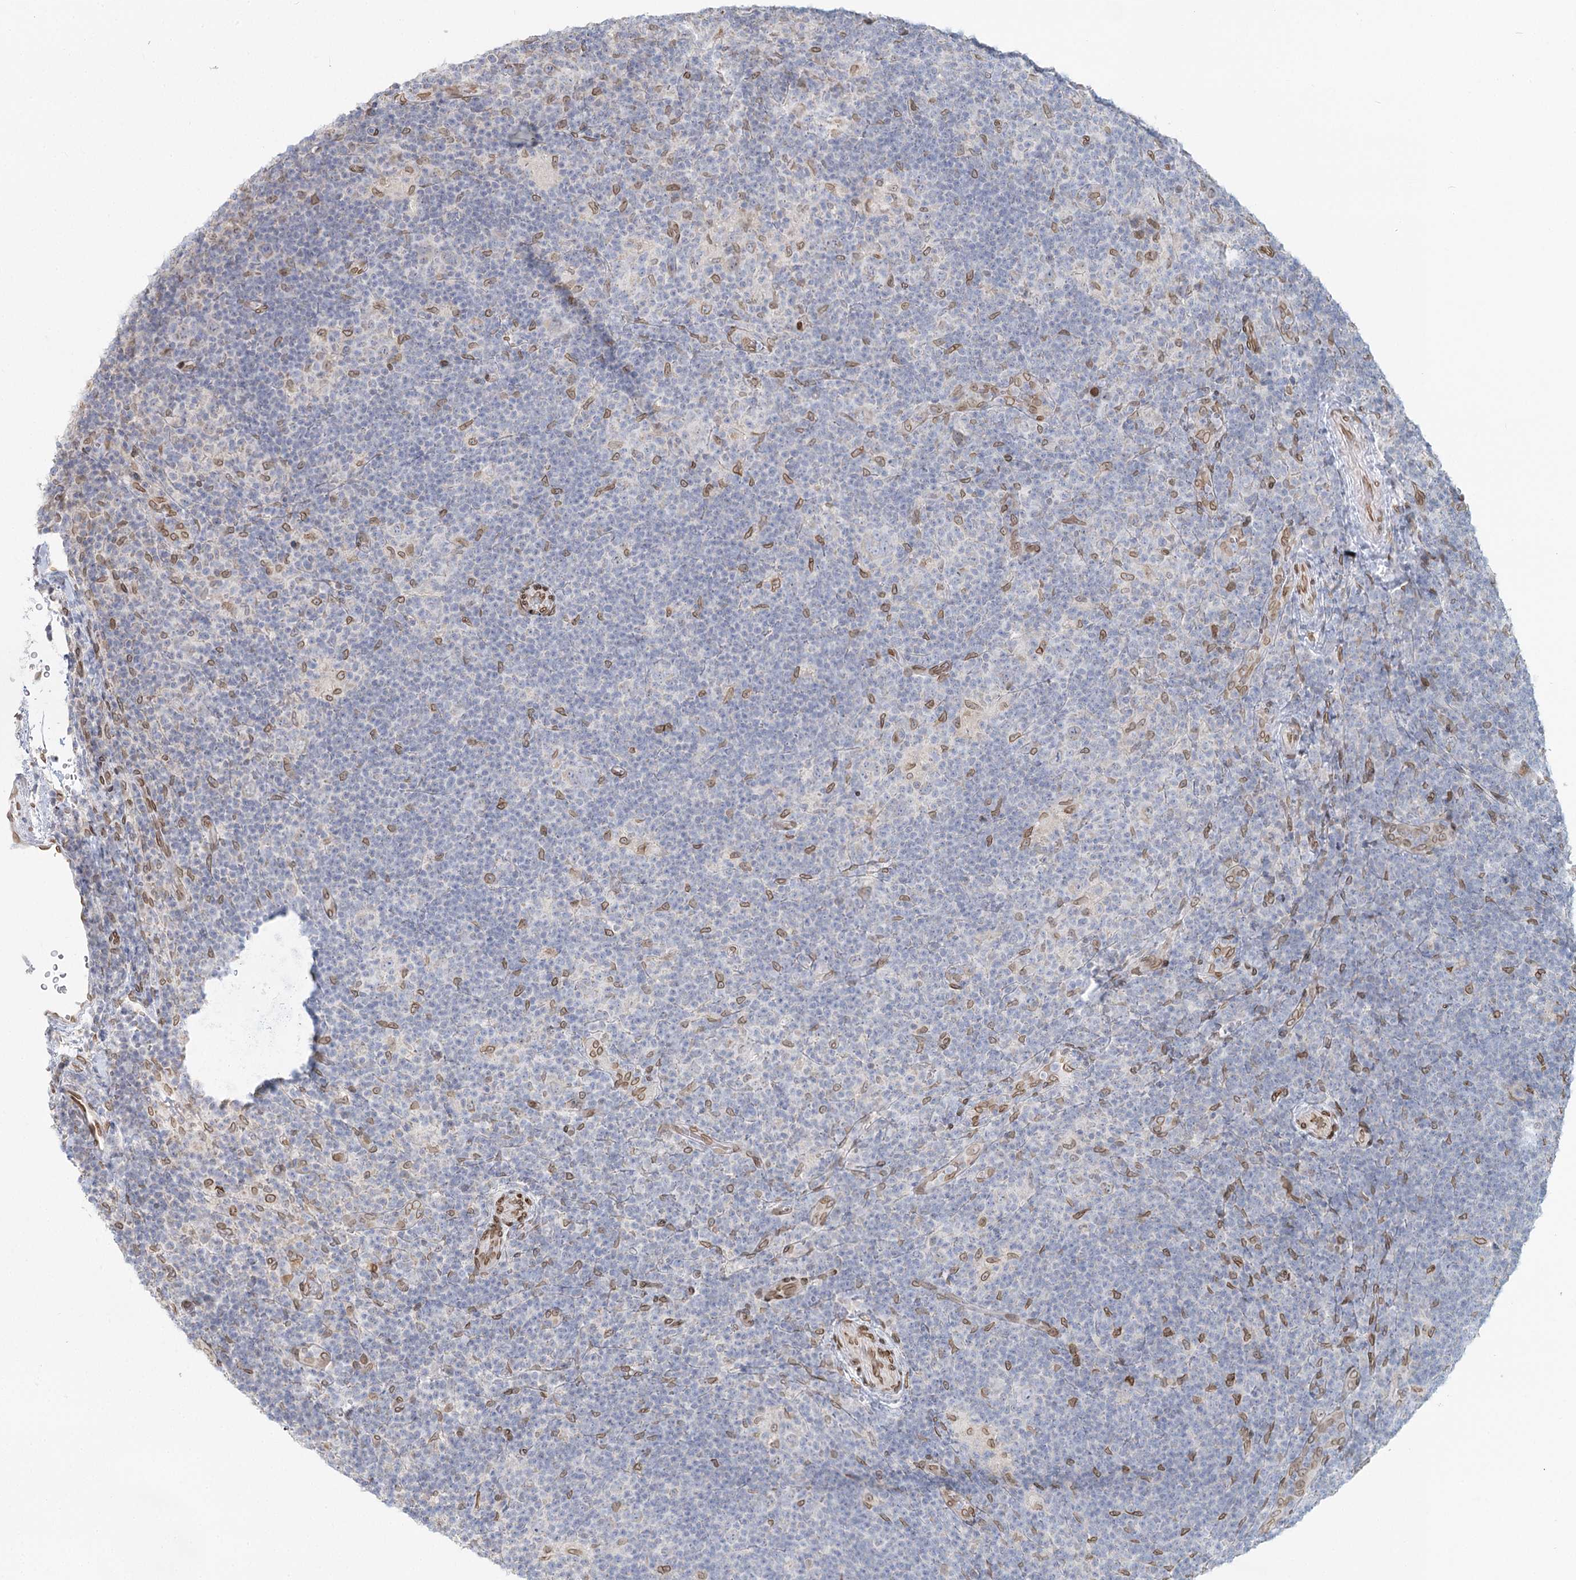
{"staining": {"intensity": "negative", "quantity": "none", "location": "none"}, "tissue": "lymphoma", "cell_type": "Tumor cells", "image_type": "cancer", "snomed": [{"axis": "morphology", "description": "Hodgkin's disease, NOS"}, {"axis": "topography", "description": "Lymph node"}], "caption": "A high-resolution photomicrograph shows immunohistochemistry (IHC) staining of lymphoma, which demonstrates no significant positivity in tumor cells. Brightfield microscopy of IHC stained with DAB (3,3'-diaminobenzidine) (brown) and hematoxylin (blue), captured at high magnification.", "gene": "VWA5A", "patient": {"sex": "female", "age": 57}}